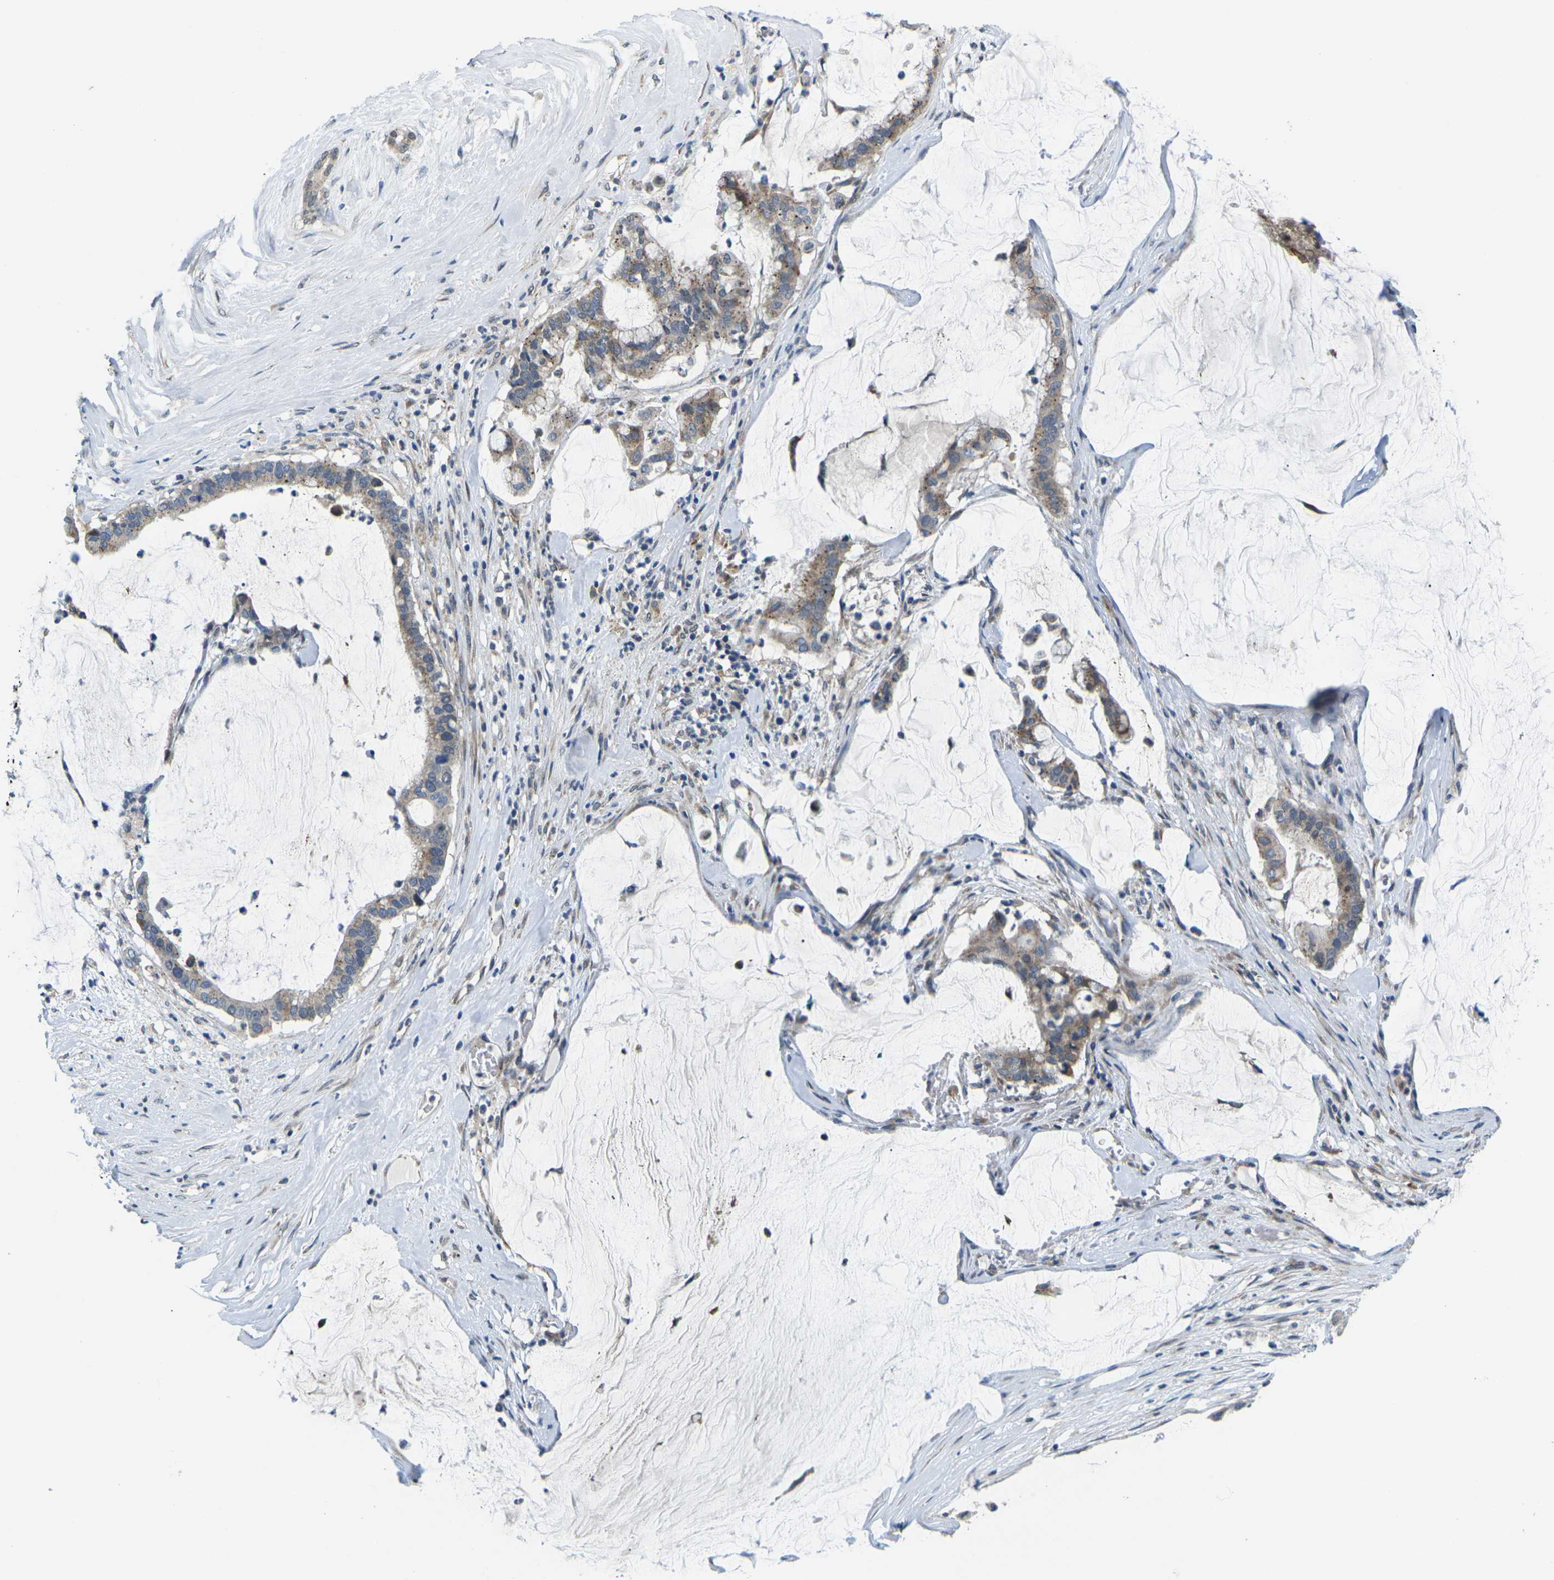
{"staining": {"intensity": "moderate", "quantity": ">75%", "location": "nuclear"}, "tissue": "pancreatic cancer", "cell_type": "Tumor cells", "image_type": "cancer", "snomed": [{"axis": "morphology", "description": "Adenocarcinoma, NOS"}, {"axis": "topography", "description": "Pancreas"}], "caption": "There is medium levels of moderate nuclear positivity in tumor cells of adenocarcinoma (pancreatic), as demonstrated by immunohistochemical staining (brown color).", "gene": "ERBB4", "patient": {"sex": "male", "age": 41}}